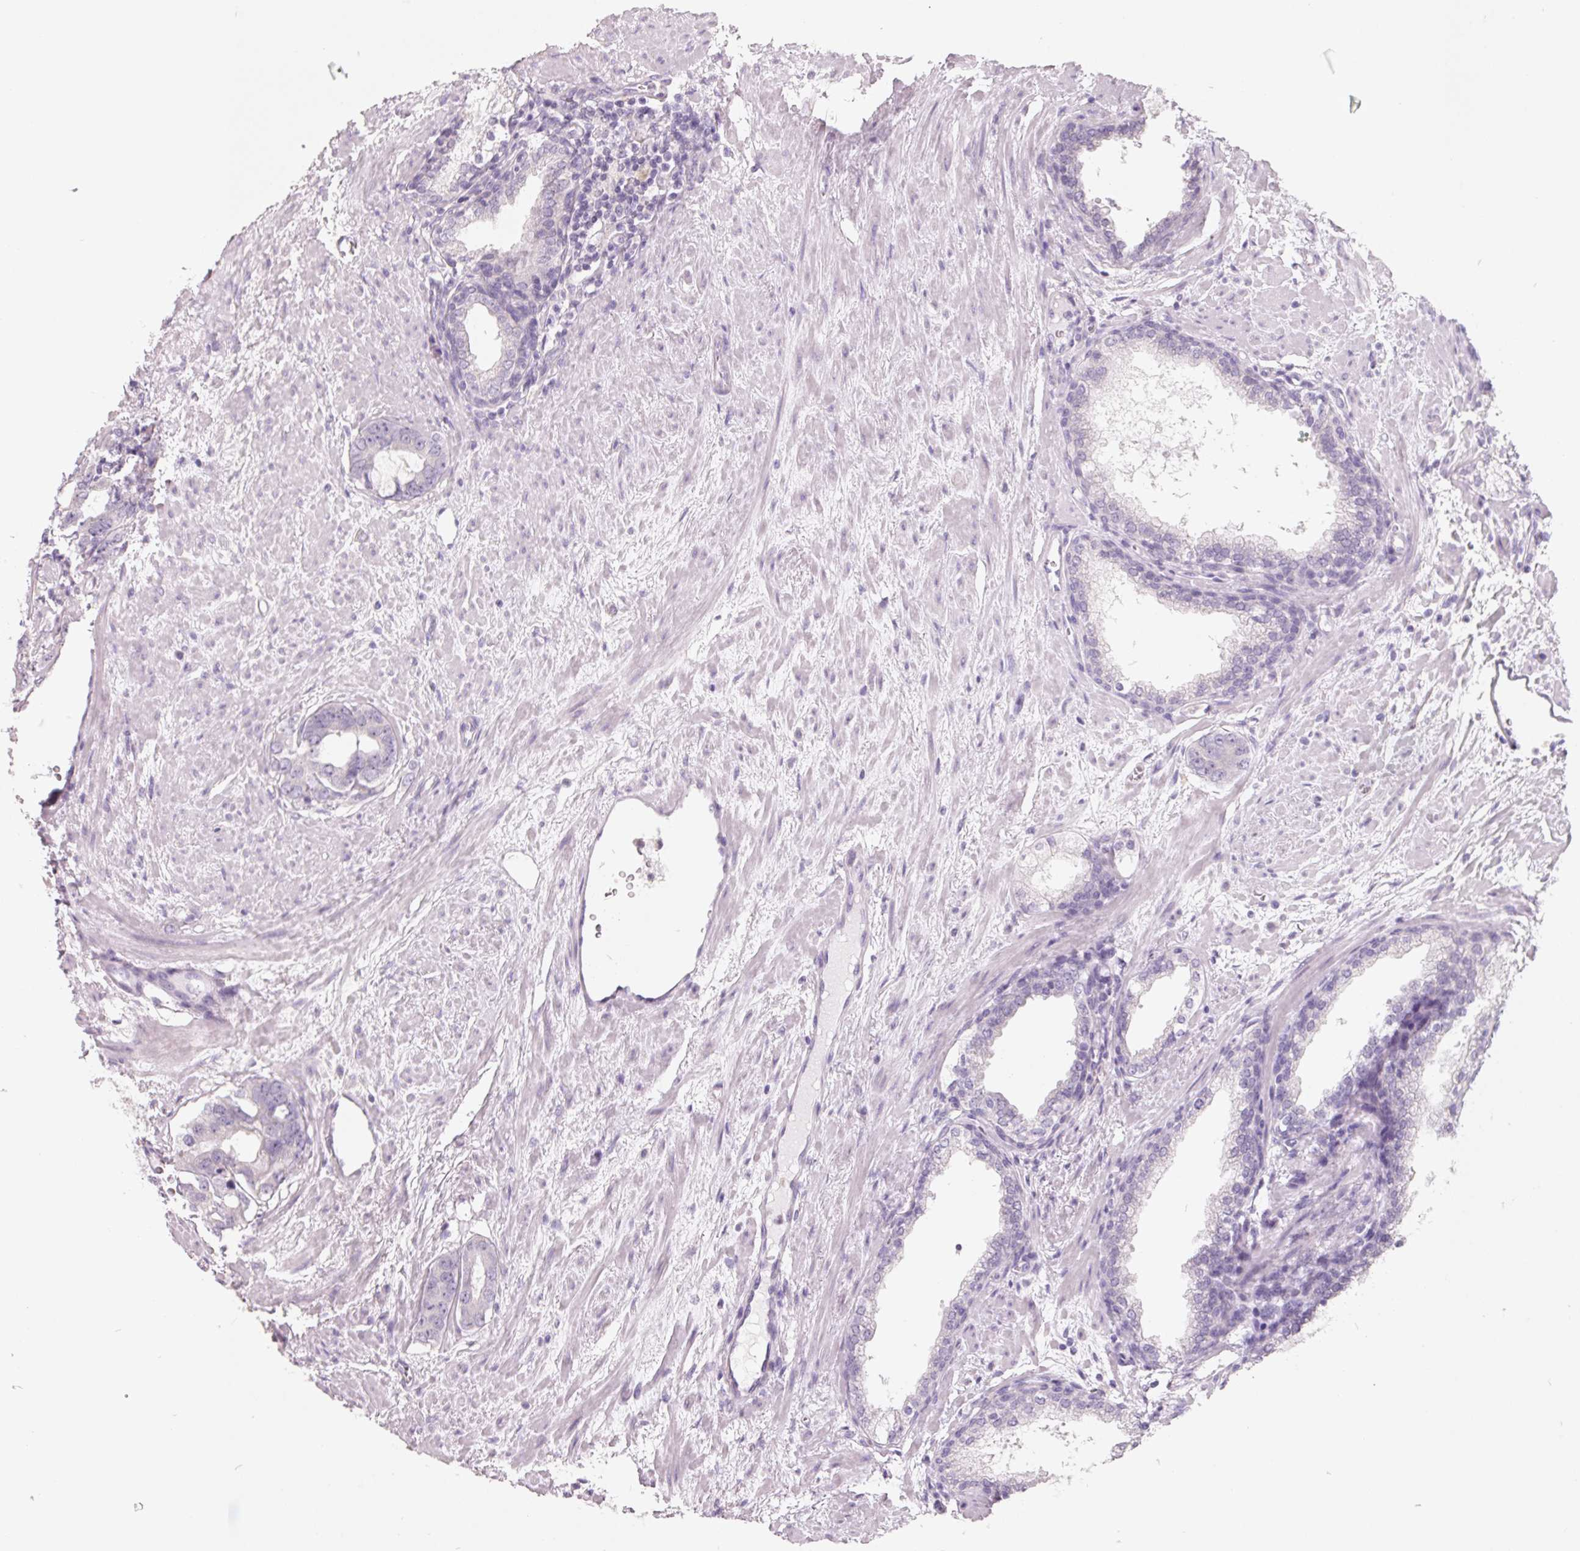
{"staining": {"intensity": "negative", "quantity": "none", "location": "none"}, "tissue": "prostate cancer", "cell_type": "Tumor cells", "image_type": "cancer", "snomed": [{"axis": "morphology", "description": "Adenocarcinoma, High grade"}, {"axis": "topography", "description": "Prostate"}], "caption": "This is a histopathology image of immunohistochemistry (IHC) staining of adenocarcinoma (high-grade) (prostate), which shows no staining in tumor cells.", "gene": "FTCD", "patient": {"sex": "male", "age": 75}}